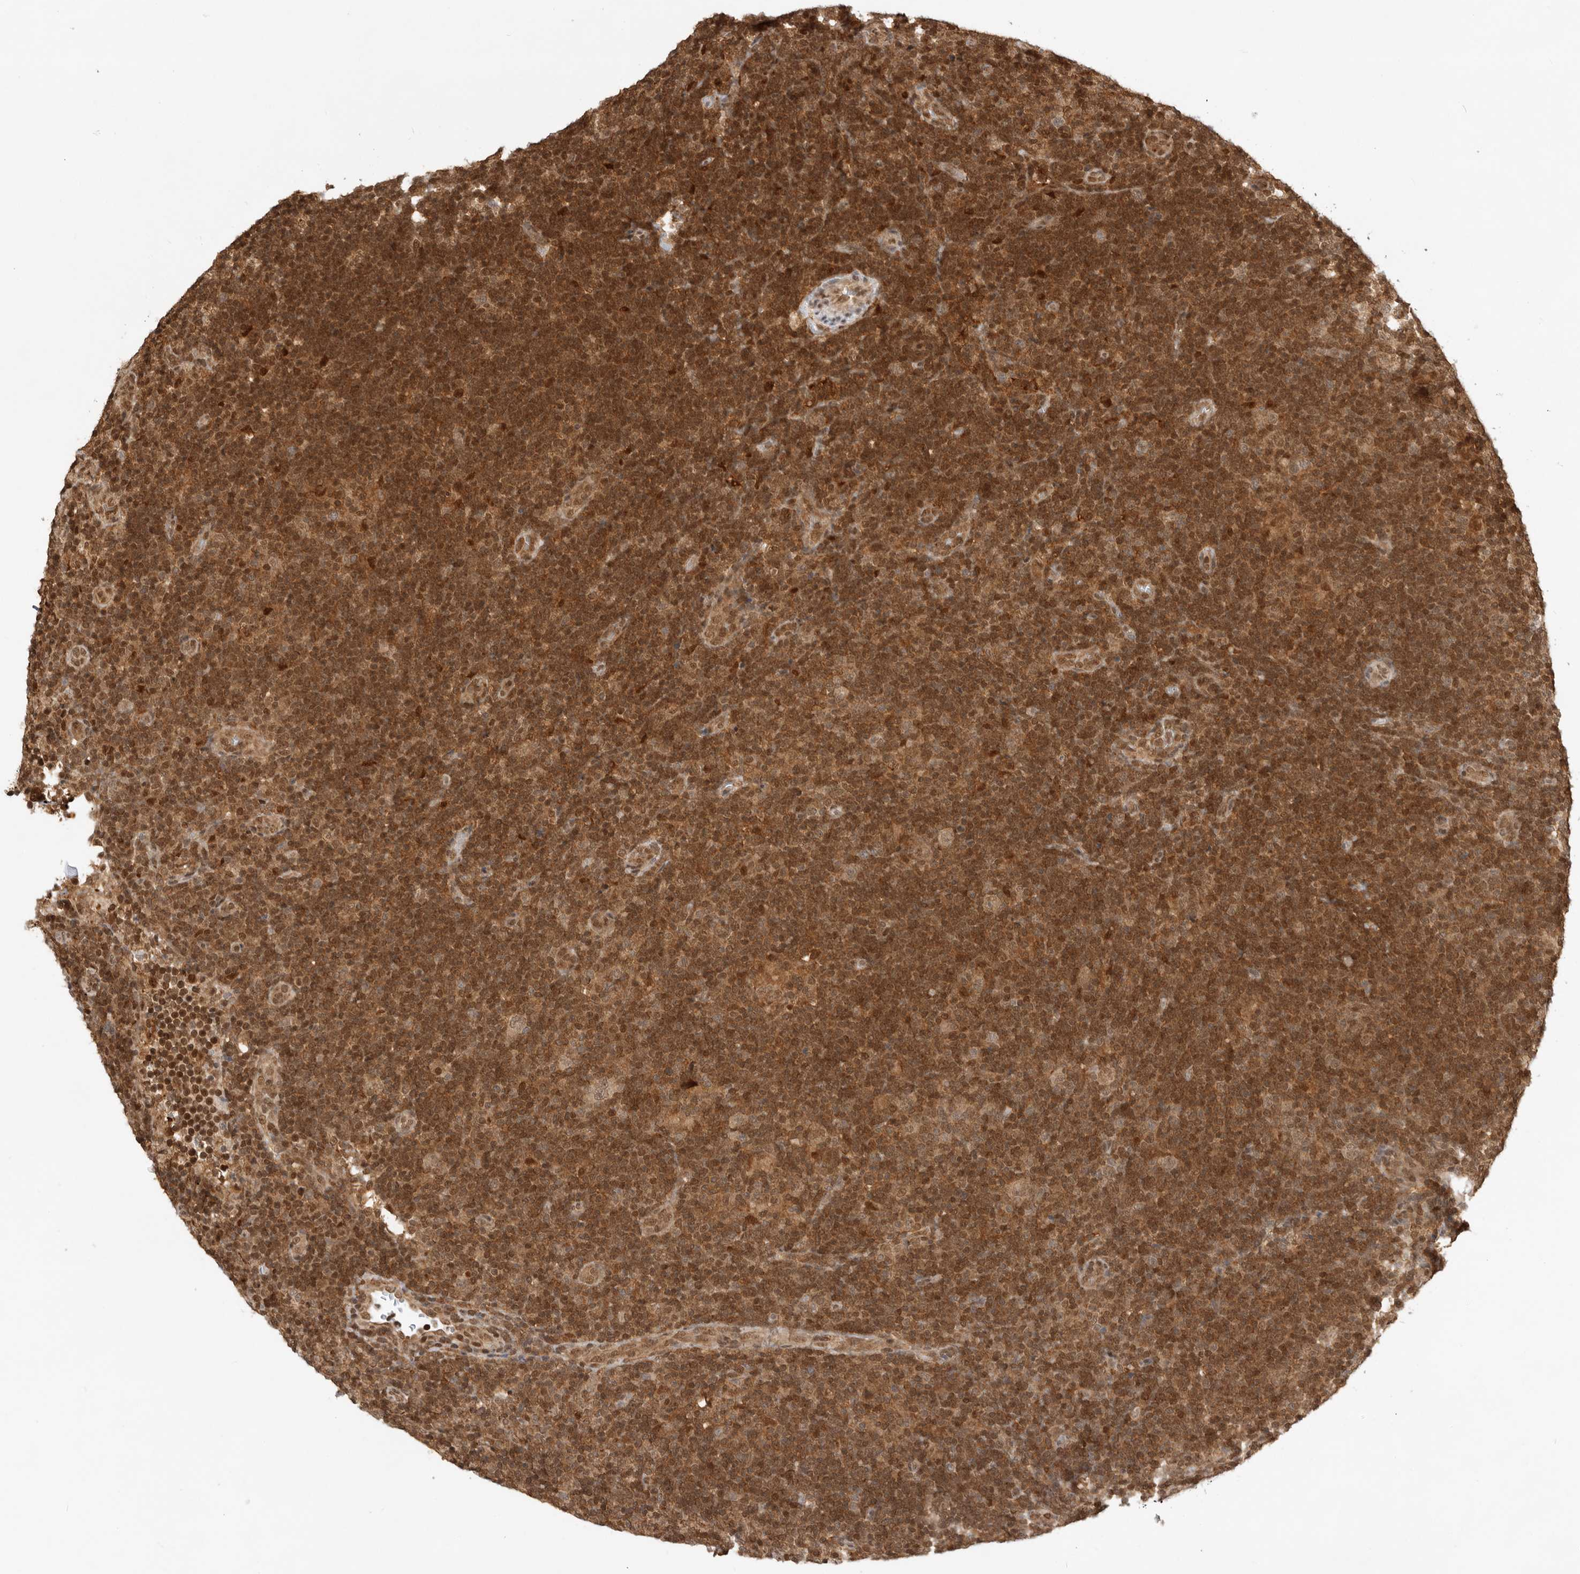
{"staining": {"intensity": "moderate", "quantity": ">75%", "location": "cytoplasmic/membranous,nuclear"}, "tissue": "lymphoma", "cell_type": "Tumor cells", "image_type": "cancer", "snomed": [{"axis": "morphology", "description": "Hodgkin's disease, NOS"}, {"axis": "topography", "description": "Lymph node"}], "caption": "The micrograph displays a brown stain indicating the presence of a protein in the cytoplasmic/membranous and nuclear of tumor cells in lymphoma.", "gene": "ADPRS", "patient": {"sex": "female", "age": 57}}